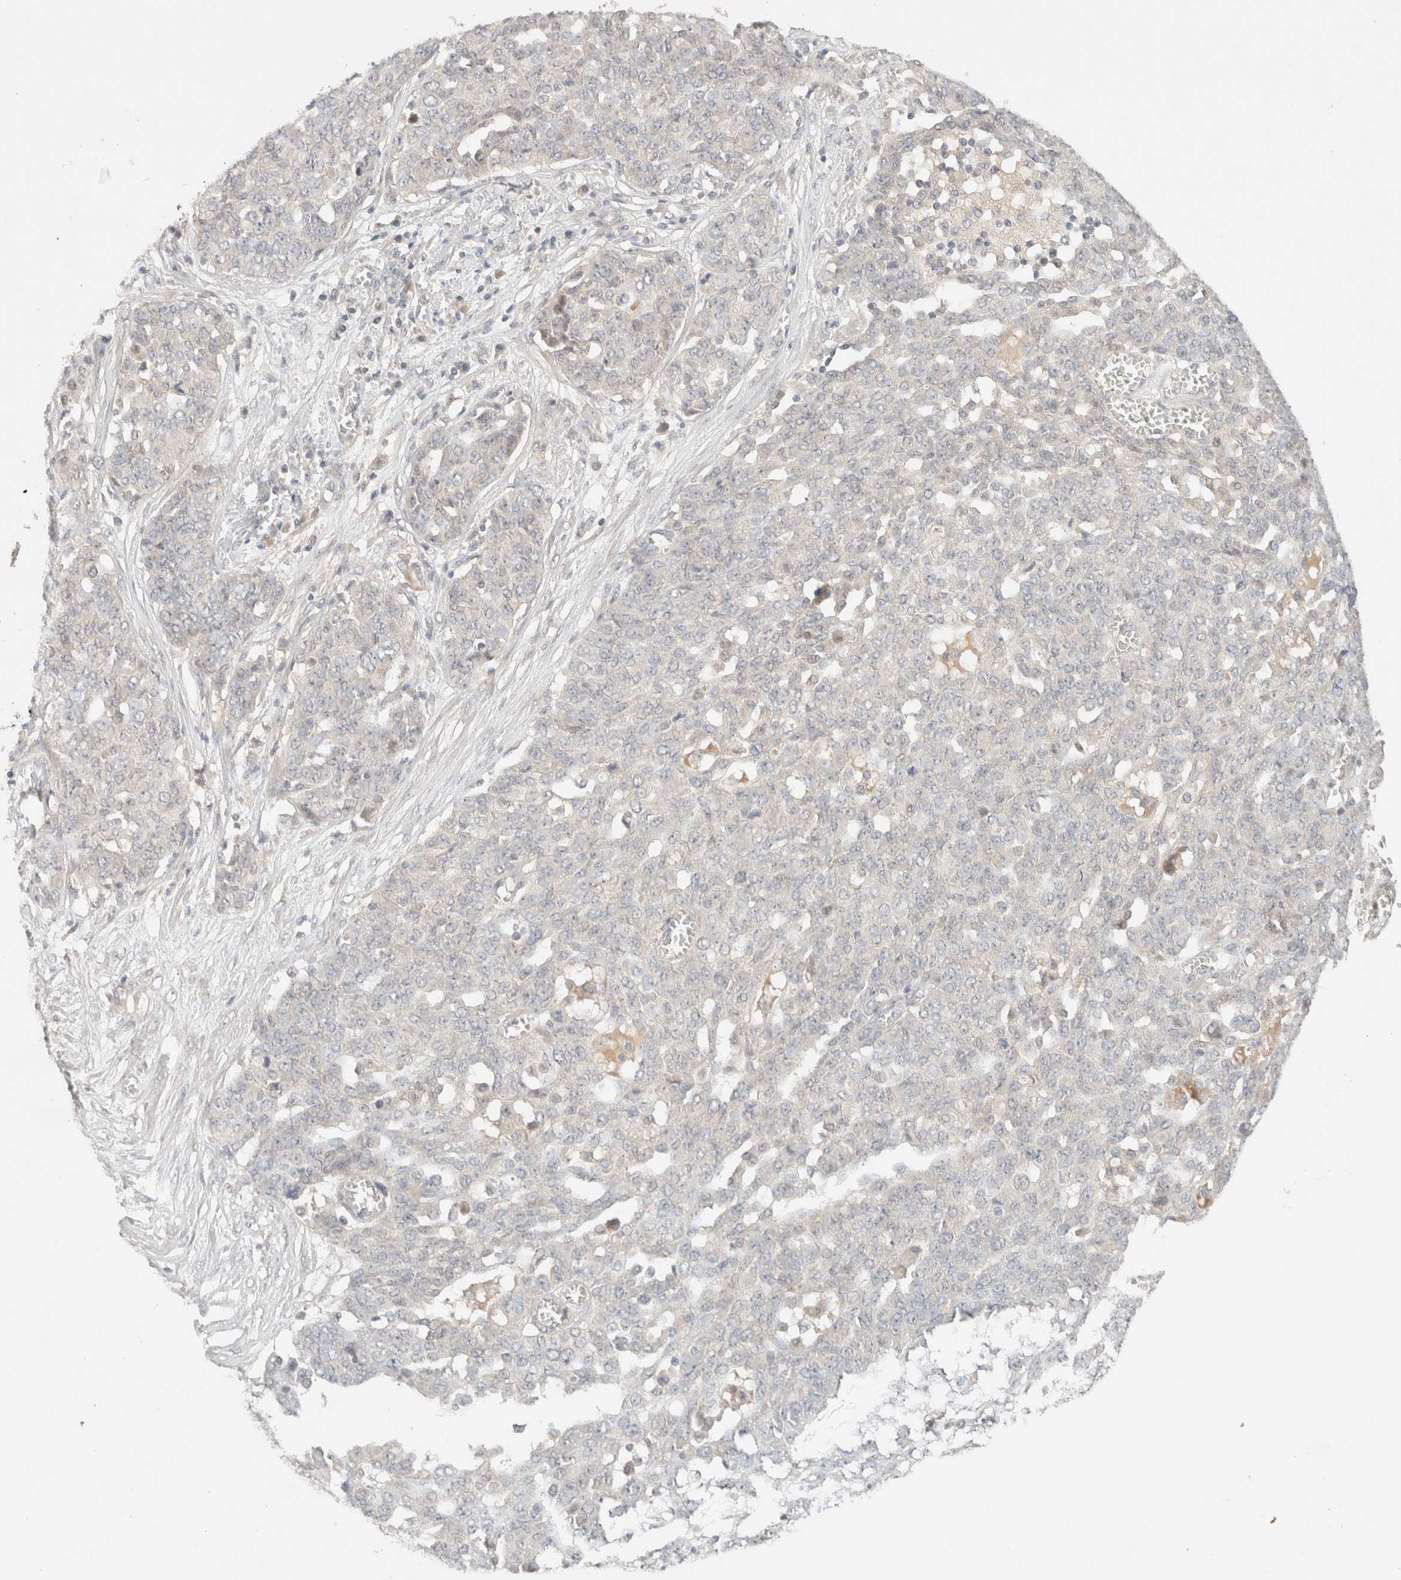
{"staining": {"intensity": "negative", "quantity": "none", "location": "none"}, "tissue": "ovarian cancer", "cell_type": "Tumor cells", "image_type": "cancer", "snomed": [{"axis": "morphology", "description": "Cystadenocarcinoma, serous, NOS"}, {"axis": "topography", "description": "Soft tissue"}, {"axis": "topography", "description": "Ovary"}], "caption": "Micrograph shows no protein expression in tumor cells of ovarian cancer tissue.", "gene": "SARM1", "patient": {"sex": "female", "age": 57}}